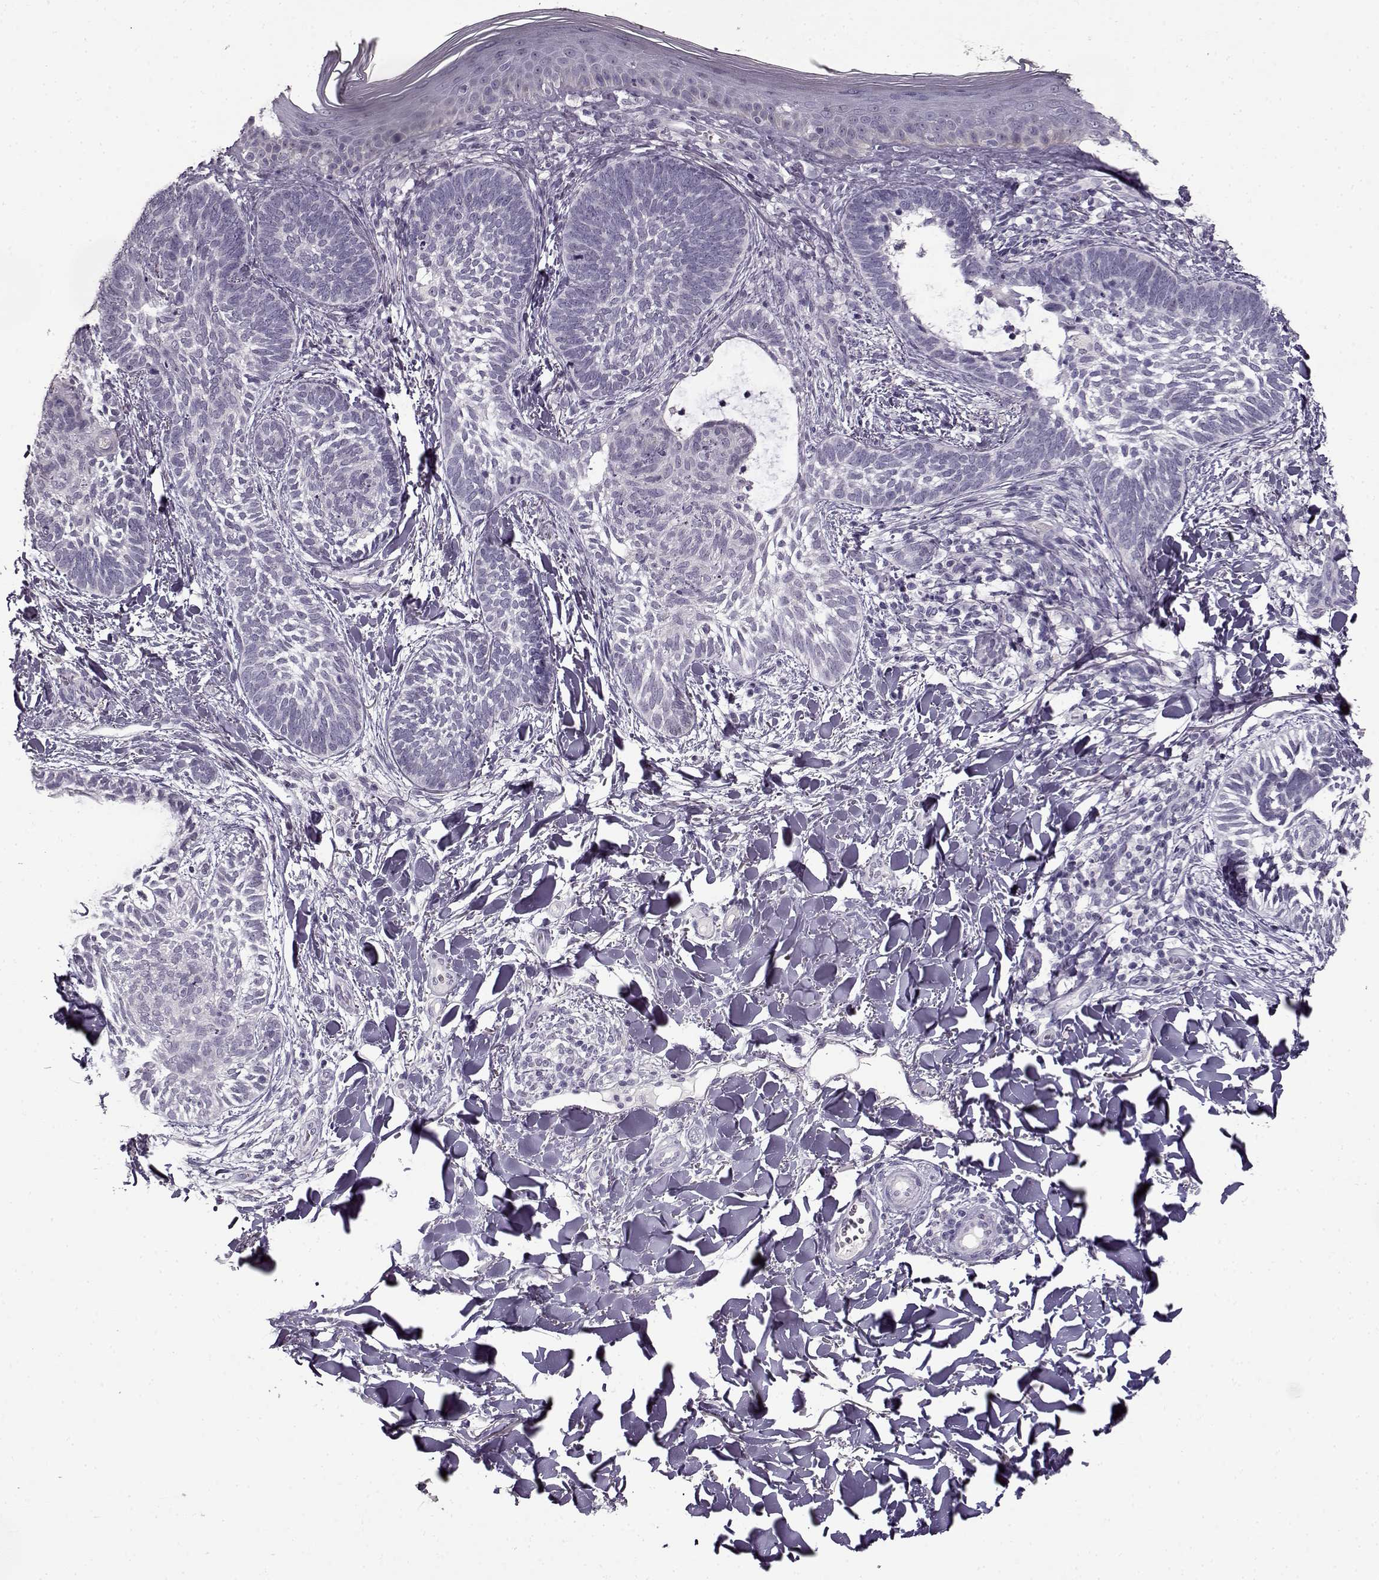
{"staining": {"intensity": "negative", "quantity": "none", "location": "none"}, "tissue": "skin cancer", "cell_type": "Tumor cells", "image_type": "cancer", "snomed": [{"axis": "morphology", "description": "Normal tissue, NOS"}, {"axis": "morphology", "description": "Basal cell carcinoma"}, {"axis": "topography", "description": "Skin"}], "caption": "A histopathology image of human skin cancer (basal cell carcinoma) is negative for staining in tumor cells.", "gene": "FSHB", "patient": {"sex": "male", "age": 46}}